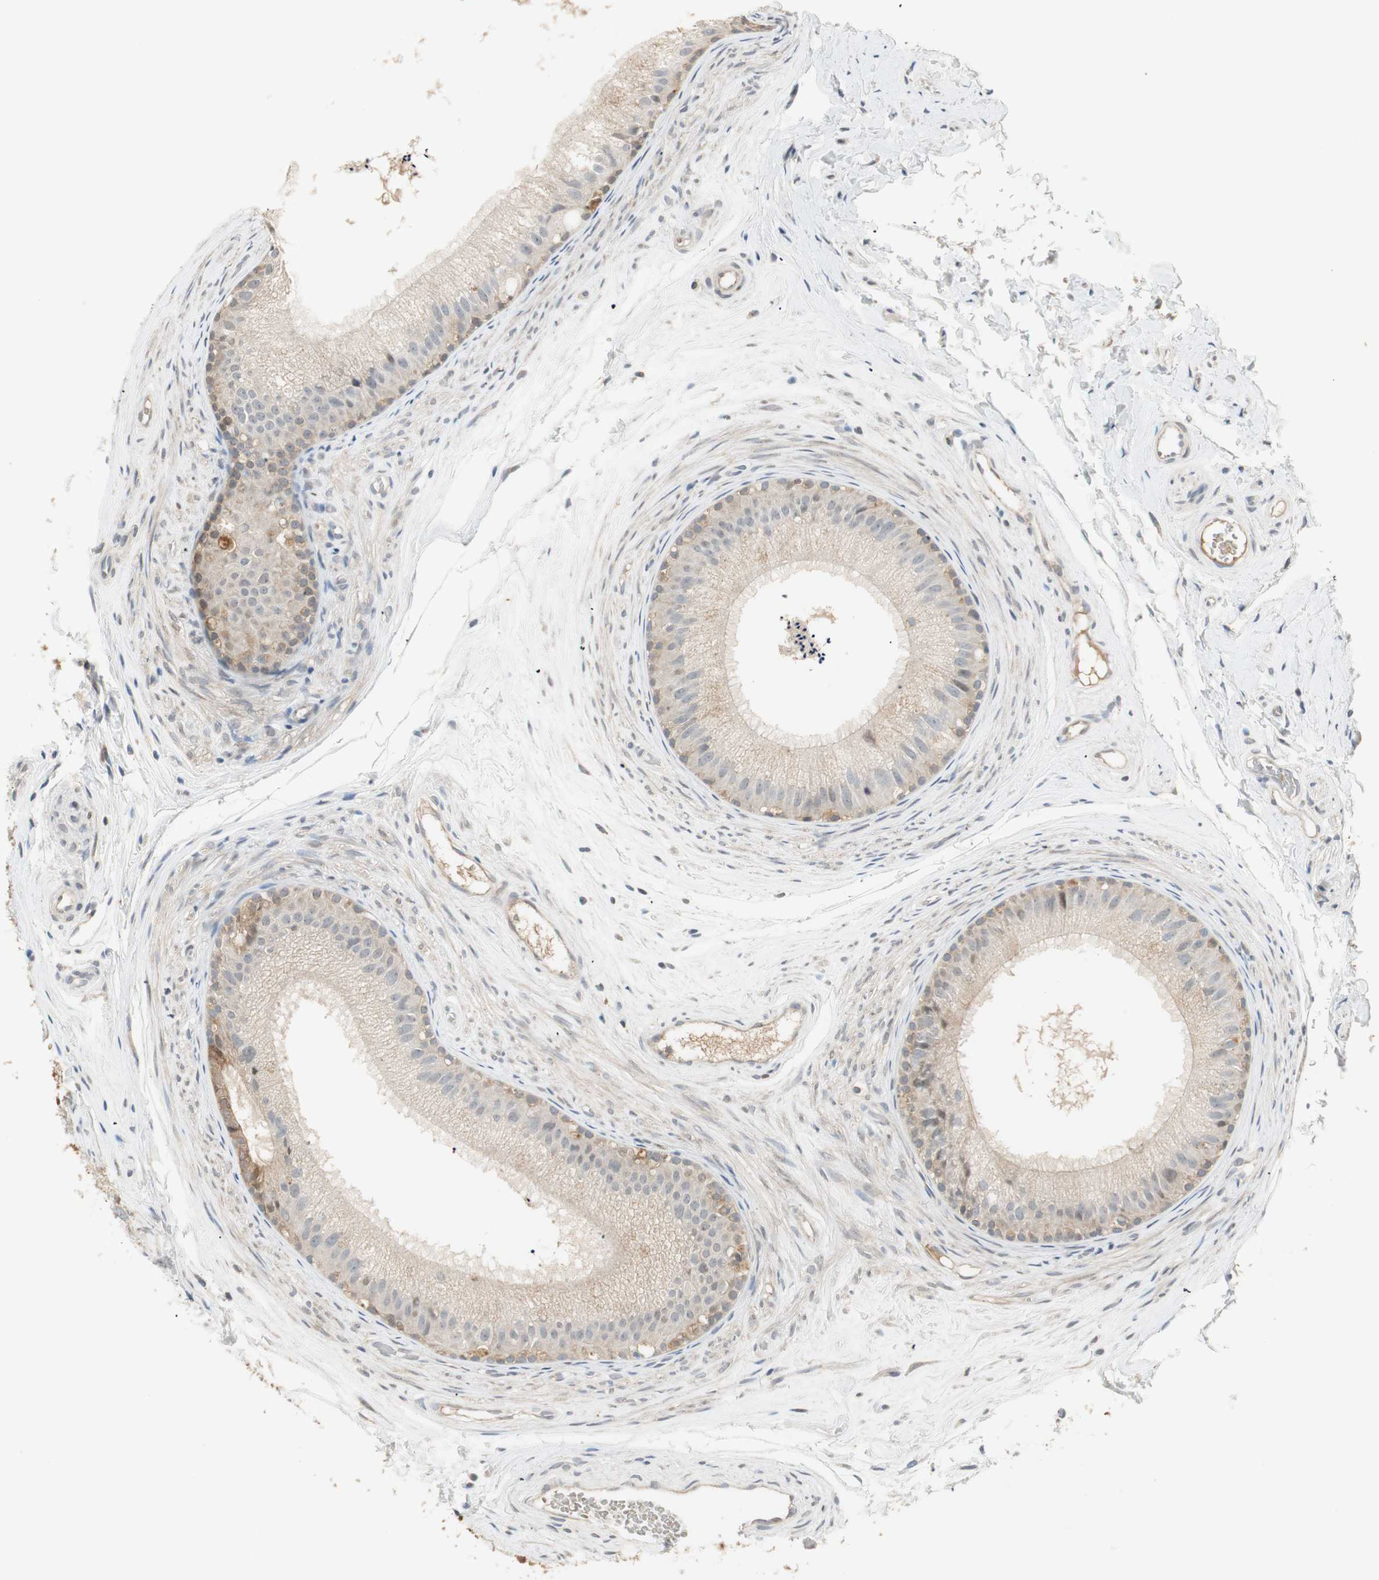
{"staining": {"intensity": "moderate", "quantity": ">75%", "location": "cytoplasmic/membranous"}, "tissue": "epididymis", "cell_type": "Glandular cells", "image_type": "normal", "snomed": [{"axis": "morphology", "description": "Normal tissue, NOS"}, {"axis": "topography", "description": "Epididymis"}], "caption": "Brown immunohistochemical staining in normal epididymis reveals moderate cytoplasmic/membranous positivity in approximately >75% of glandular cells. The protein is stained brown, and the nuclei are stained in blue (DAB IHC with brightfield microscopy, high magnification).", "gene": "USP2", "patient": {"sex": "male", "age": 56}}